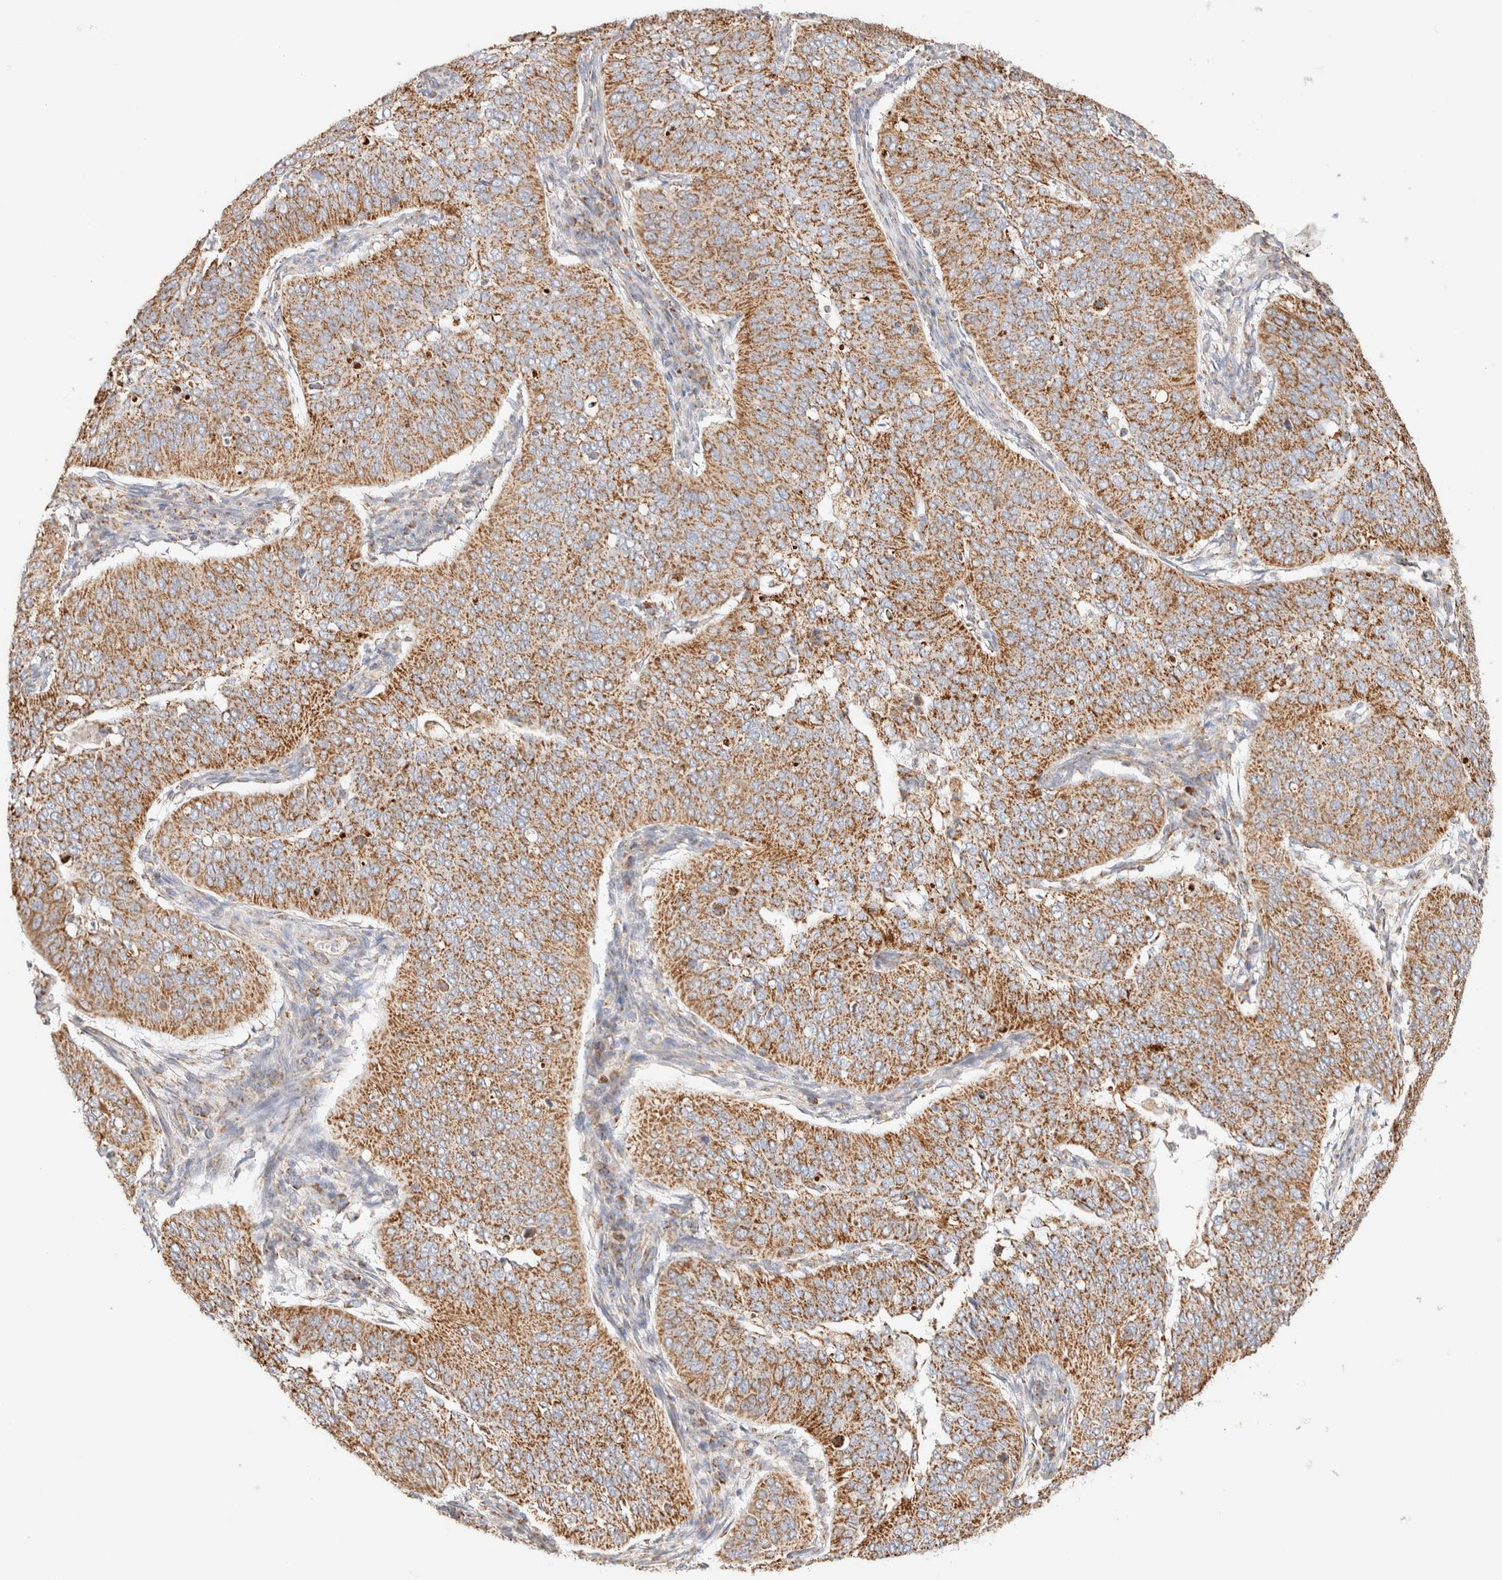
{"staining": {"intensity": "moderate", "quantity": ">75%", "location": "cytoplasmic/membranous"}, "tissue": "cervical cancer", "cell_type": "Tumor cells", "image_type": "cancer", "snomed": [{"axis": "morphology", "description": "Normal tissue, NOS"}, {"axis": "morphology", "description": "Squamous cell carcinoma, NOS"}, {"axis": "topography", "description": "Cervix"}], "caption": "Tumor cells demonstrate moderate cytoplasmic/membranous positivity in about >75% of cells in cervical cancer.", "gene": "PHB2", "patient": {"sex": "female", "age": 39}}